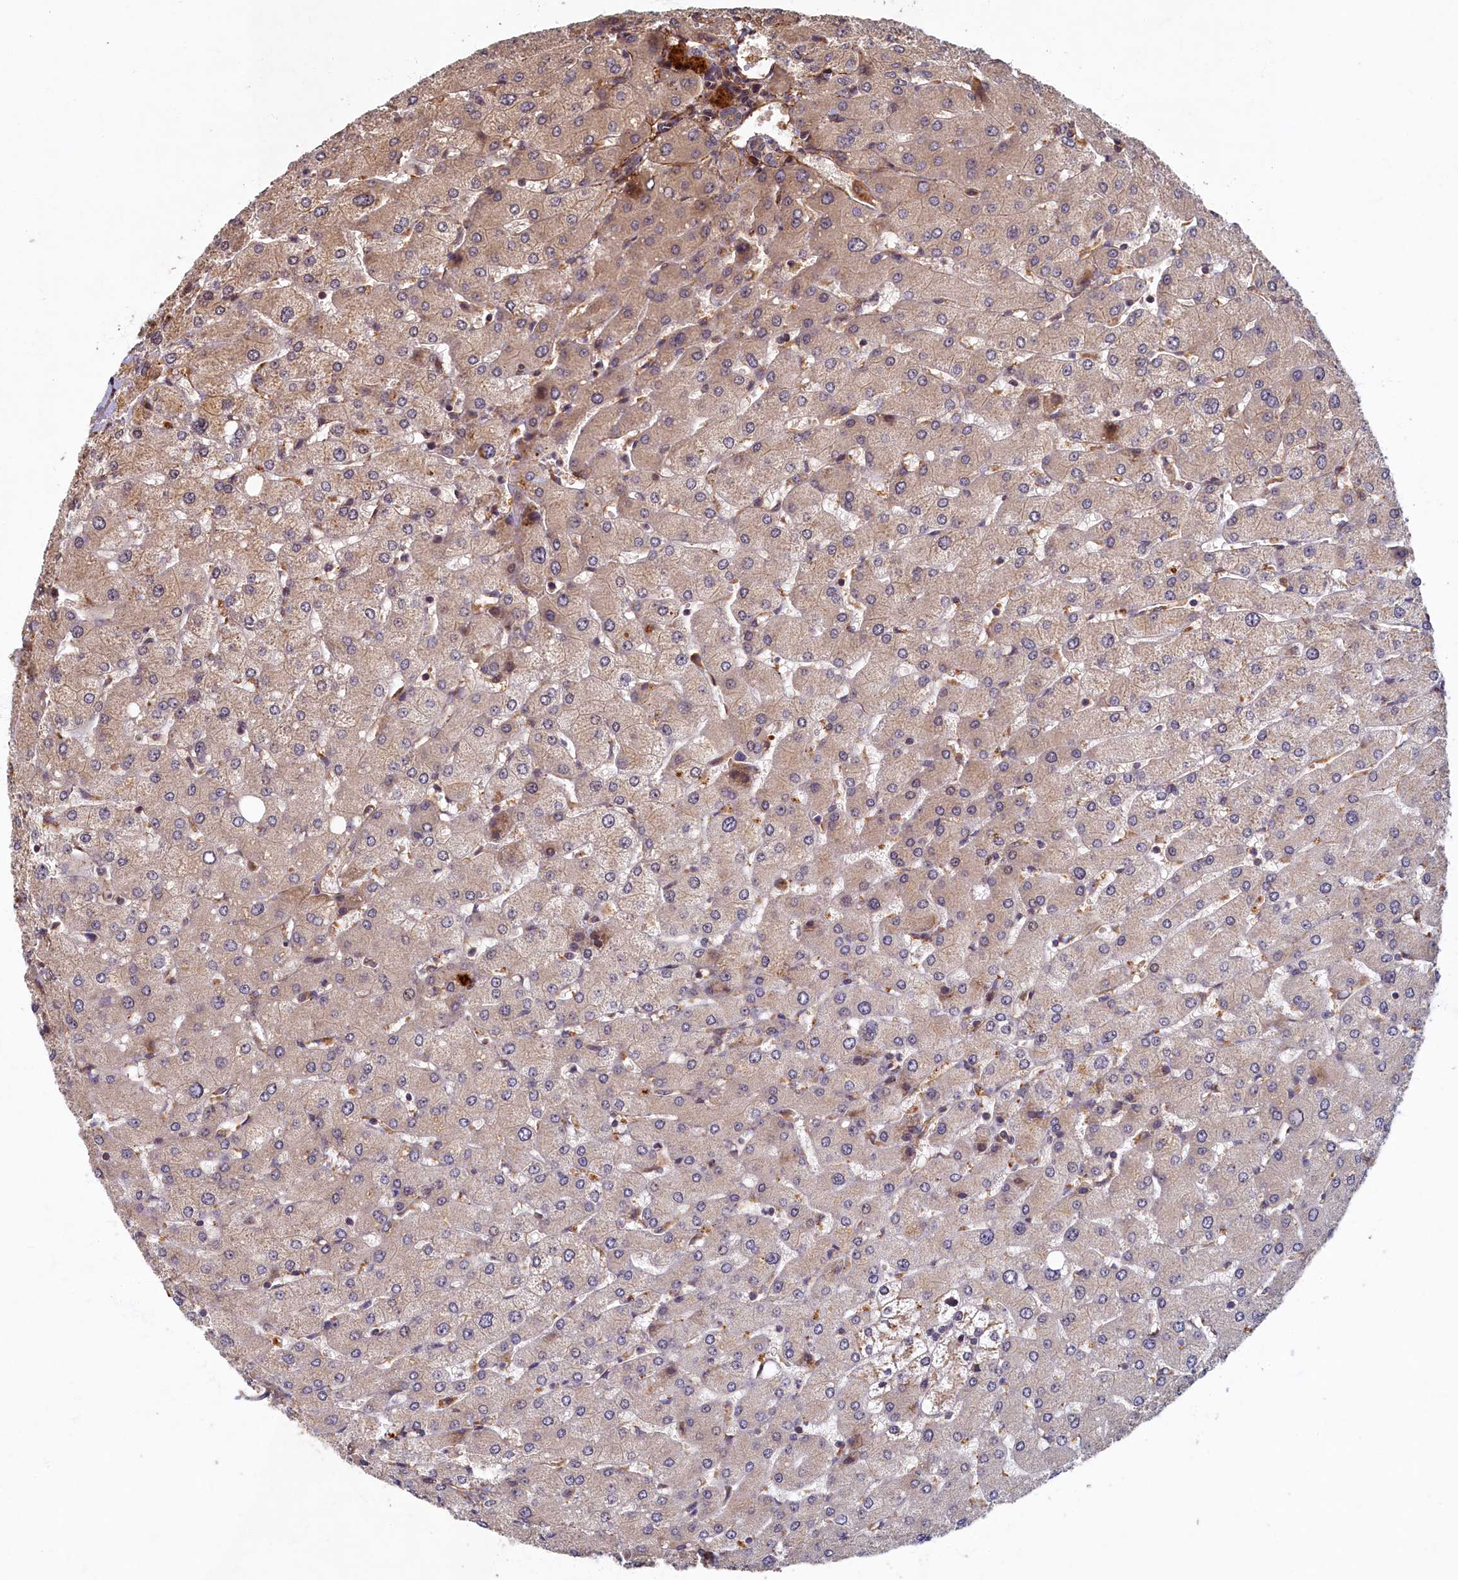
{"staining": {"intensity": "negative", "quantity": "none", "location": "none"}, "tissue": "liver", "cell_type": "Cholangiocytes", "image_type": "normal", "snomed": [{"axis": "morphology", "description": "Normal tissue, NOS"}, {"axis": "topography", "description": "Liver"}], "caption": "Cholangiocytes show no significant protein positivity in benign liver. The staining was performed using DAB to visualize the protein expression in brown, while the nuclei were stained in blue with hematoxylin (Magnification: 20x).", "gene": "LCMT2", "patient": {"sex": "male", "age": 55}}